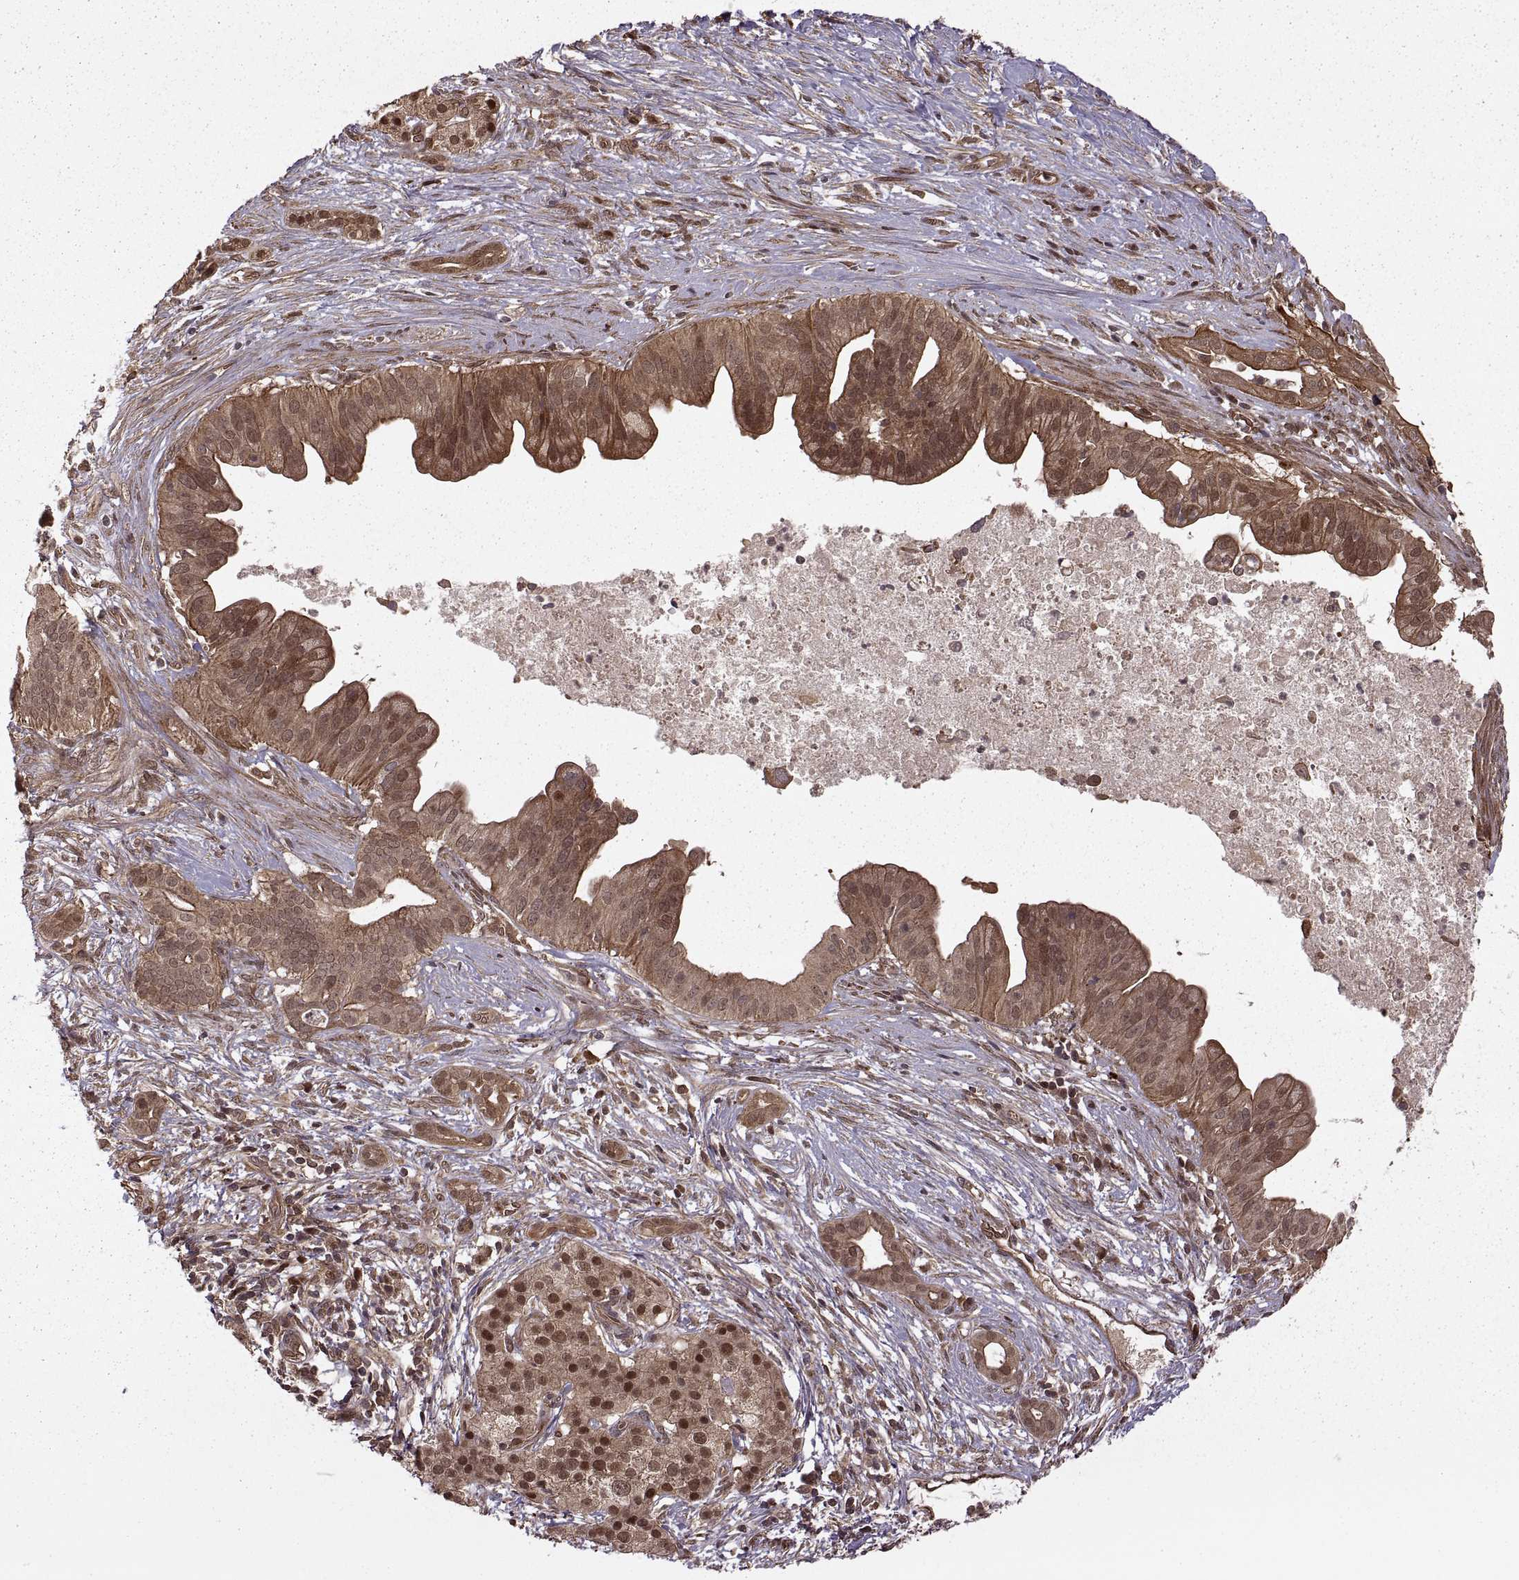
{"staining": {"intensity": "moderate", "quantity": ">75%", "location": "cytoplasmic/membranous"}, "tissue": "pancreatic cancer", "cell_type": "Tumor cells", "image_type": "cancer", "snomed": [{"axis": "morphology", "description": "Adenocarcinoma, NOS"}, {"axis": "topography", "description": "Pancreas"}], "caption": "Tumor cells display moderate cytoplasmic/membranous staining in approximately >75% of cells in pancreatic adenocarcinoma.", "gene": "DEDD", "patient": {"sex": "male", "age": 61}}